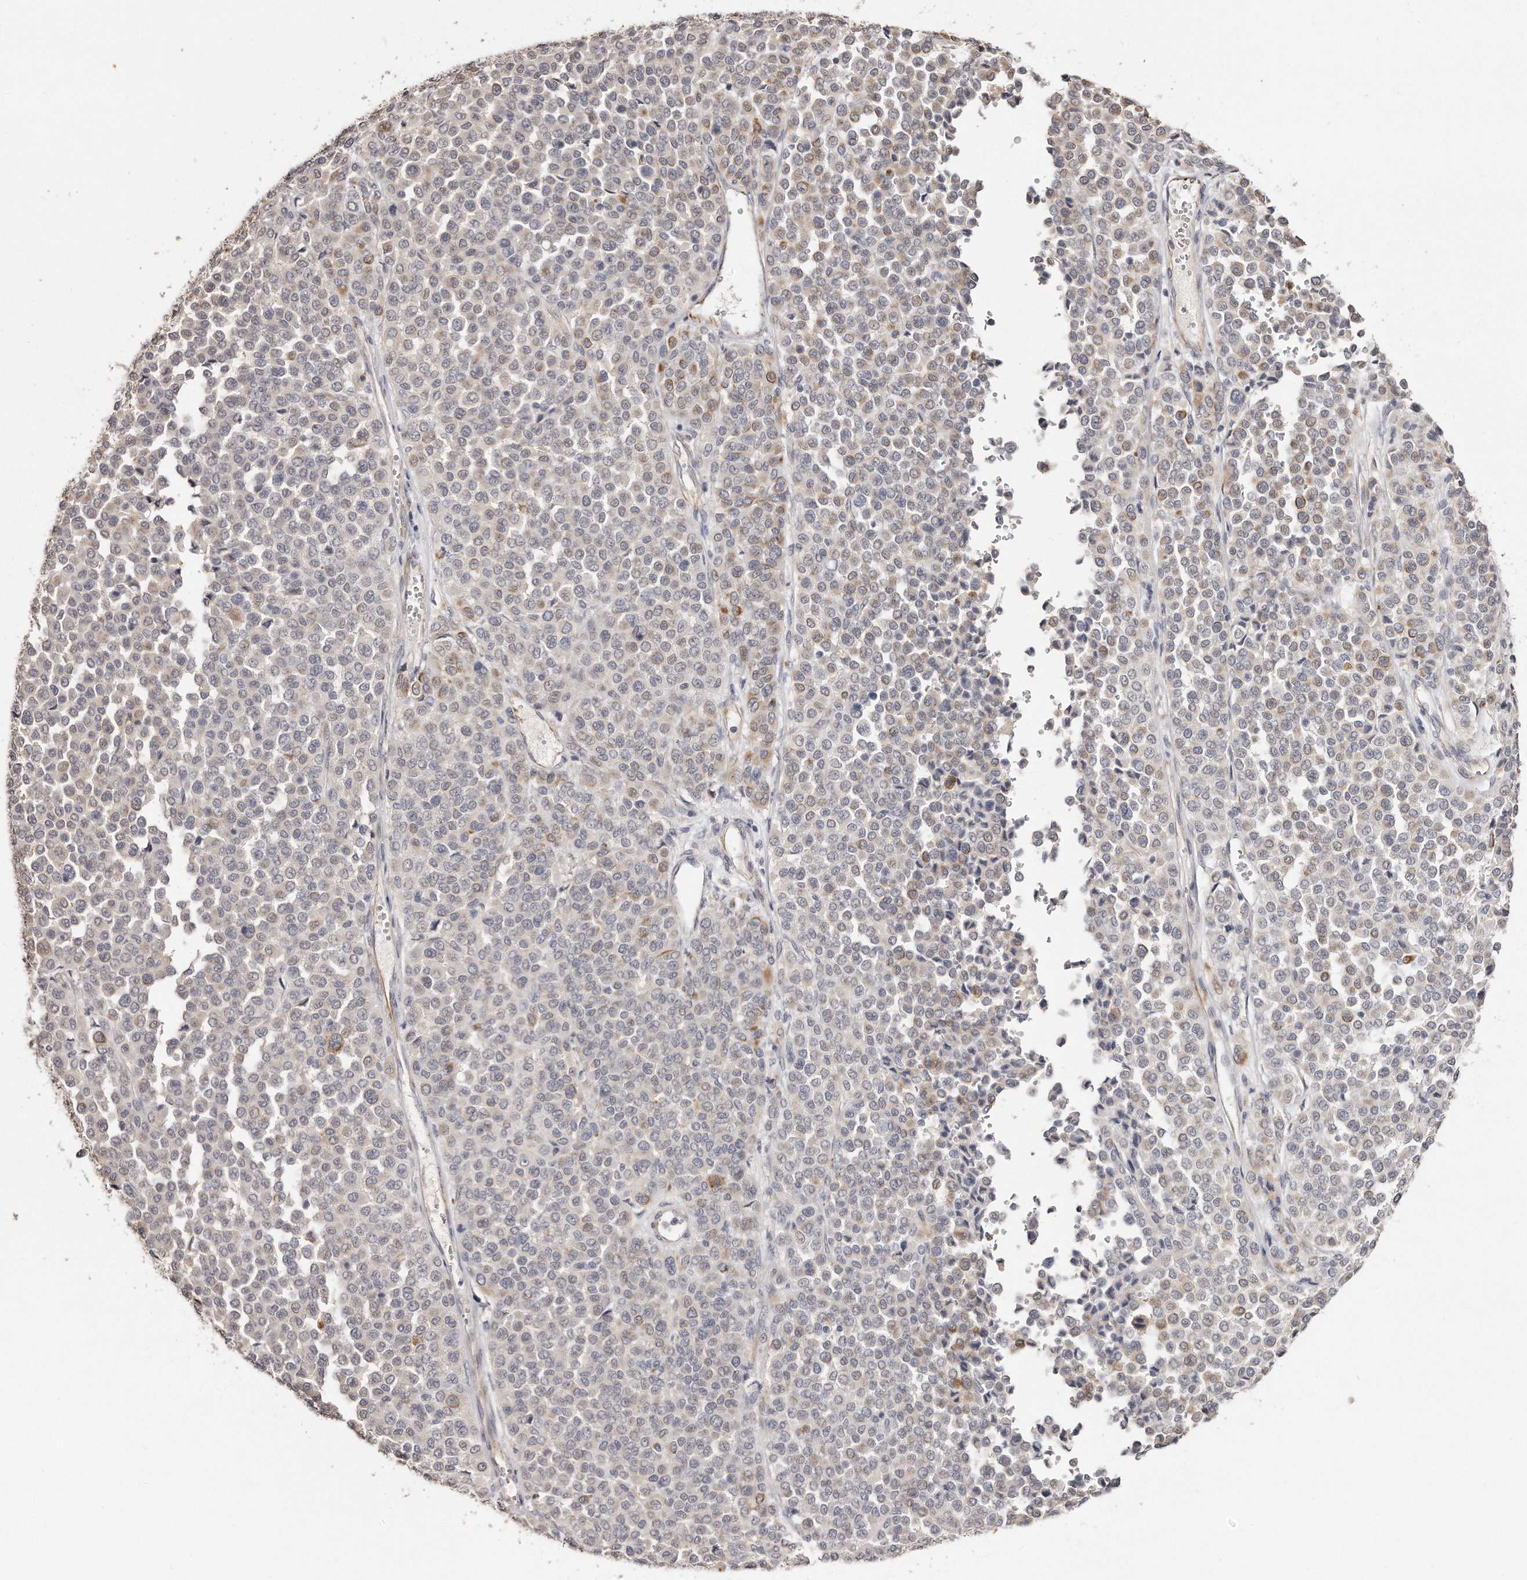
{"staining": {"intensity": "weak", "quantity": "<25%", "location": "cytoplasmic/membranous"}, "tissue": "melanoma", "cell_type": "Tumor cells", "image_type": "cancer", "snomed": [{"axis": "morphology", "description": "Malignant melanoma, Metastatic site"}, {"axis": "topography", "description": "Pancreas"}], "caption": "Tumor cells show no significant protein staining in malignant melanoma (metastatic site).", "gene": "ZYG11A", "patient": {"sex": "female", "age": 30}}